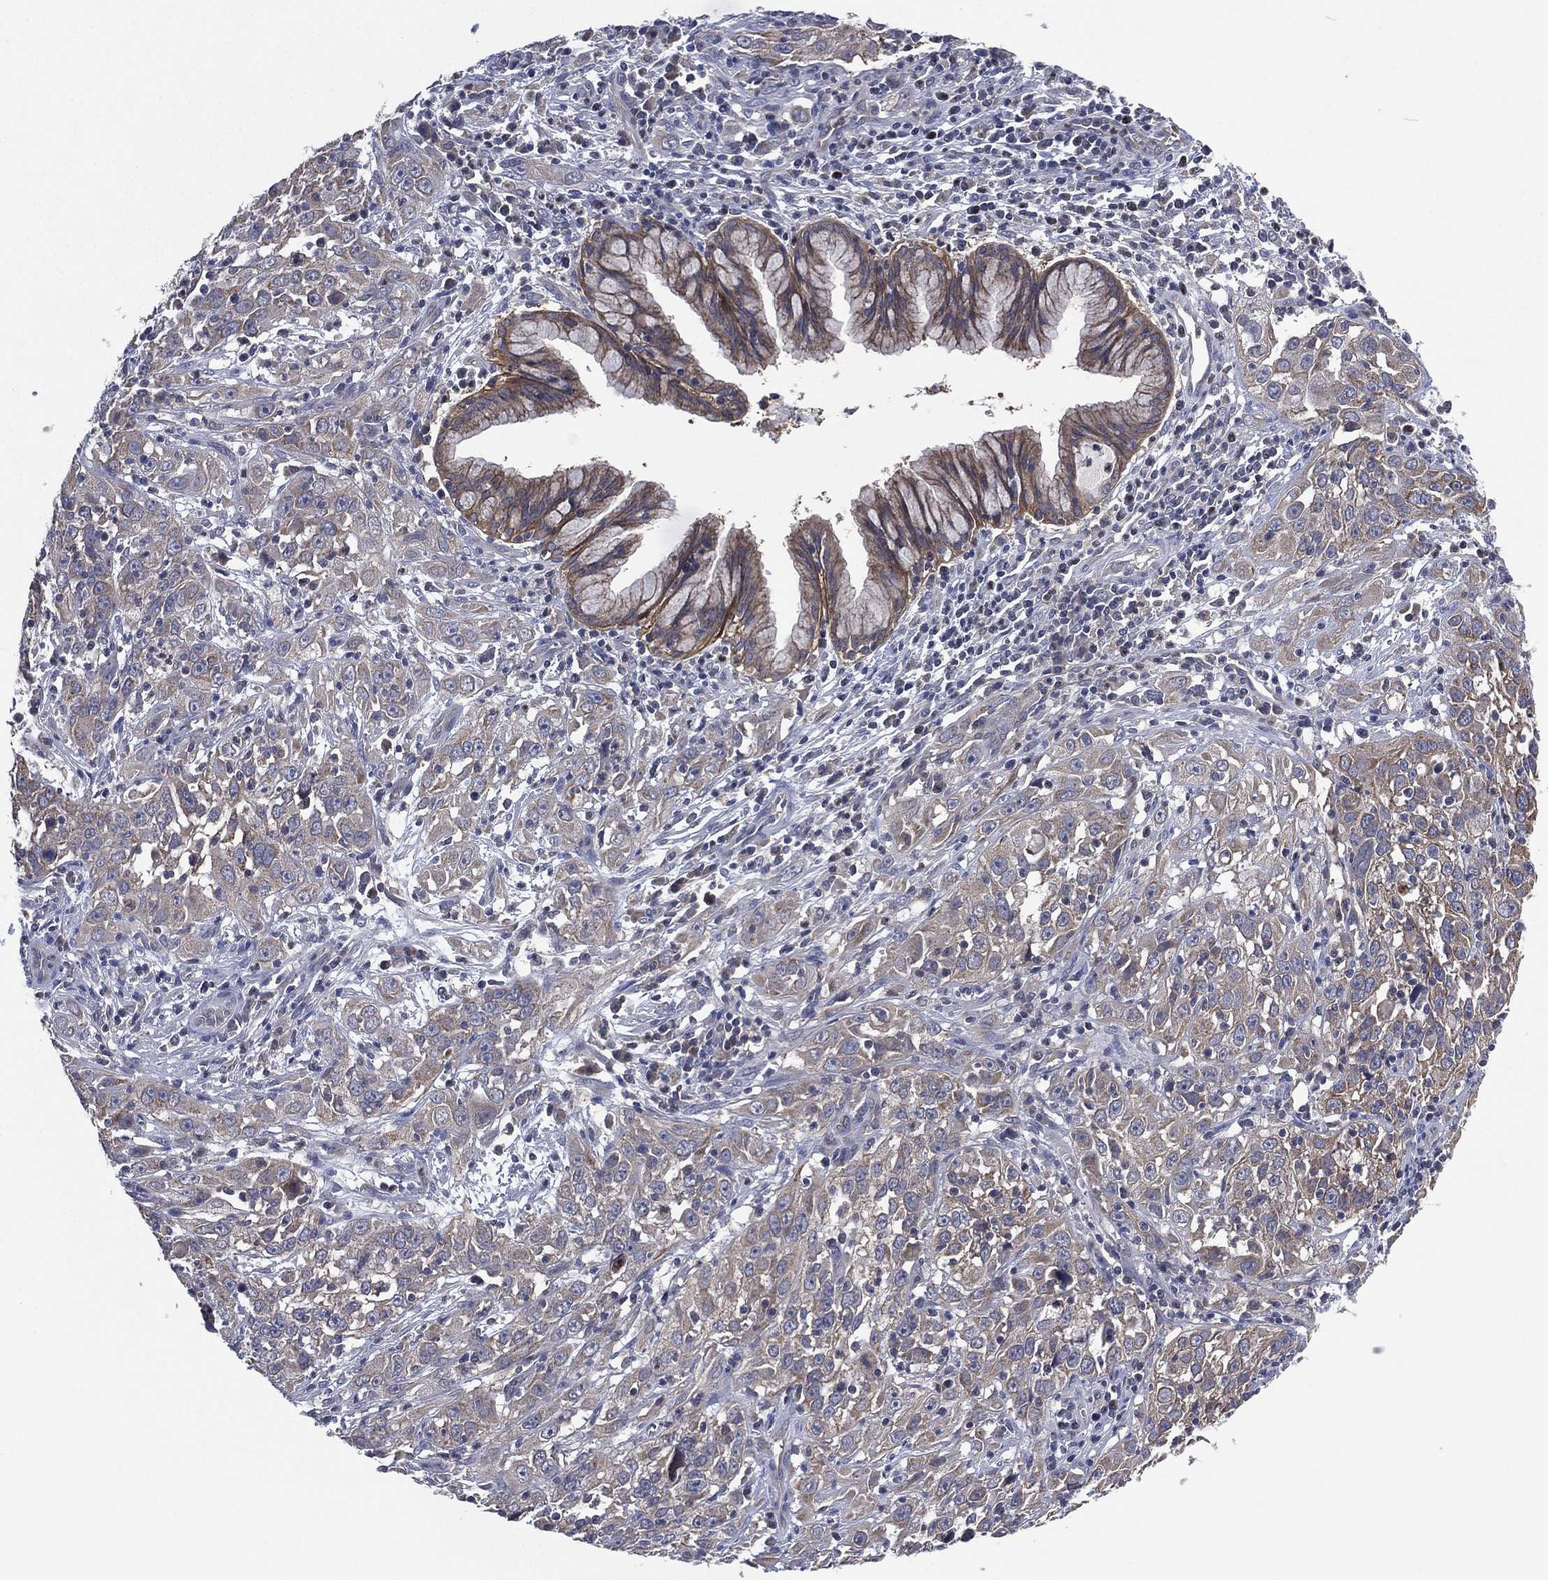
{"staining": {"intensity": "negative", "quantity": "none", "location": "none"}, "tissue": "cervical cancer", "cell_type": "Tumor cells", "image_type": "cancer", "snomed": [{"axis": "morphology", "description": "Squamous cell carcinoma, NOS"}, {"axis": "topography", "description": "Cervix"}], "caption": "High power microscopy micrograph of an immunohistochemistry (IHC) micrograph of cervical cancer (squamous cell carcinoma), revealing no significant expression in tumor cells. (Stains: DAB (3,3'-diaminobenzidine) immunohistochemistry (IHC) with hematoxylin counter stain, Microscopy: brightfield microscopy at high magnification).", "gene": "MPP7", "patient": {"sex": "female", "age": 32}}